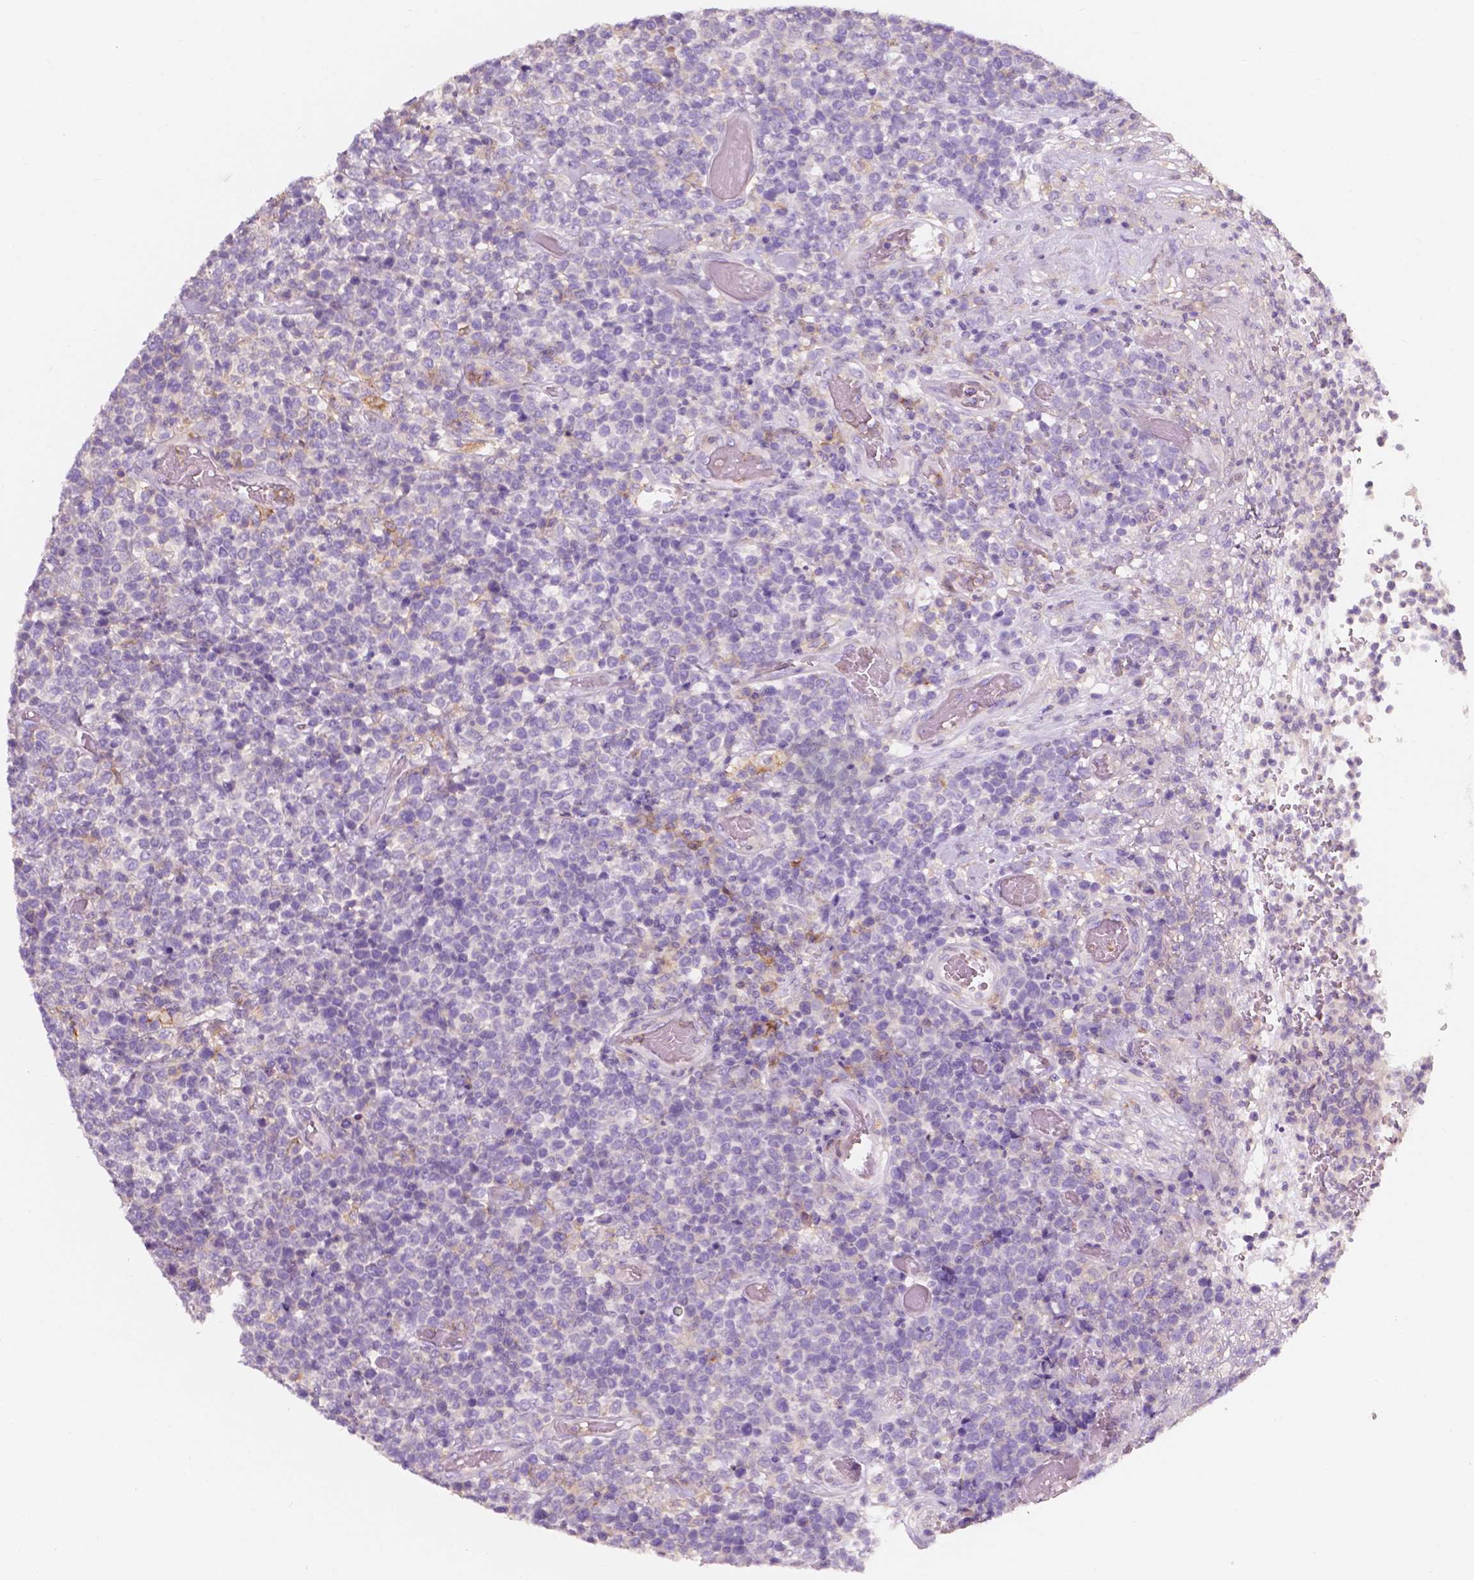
{"staining": {"intensity": "negative", "quantity": "none", "location": "none"}, "tissue": "lymphoma", "cell_type": "Tumor cells", "image_type": "cancer", "snomed": [{"axis": "morphology", "description": "Malignant lymphoma, non-Hodgkin's type, High grade"}, {"axis": "topography", "description": "Soft tissue"}], "caption": "Immunohistochemical staining of lymphoma exhibits no significant staining in tumor cells.", "gene": "SEMA4A", "patient": {"sex": "female", "age": 56}}